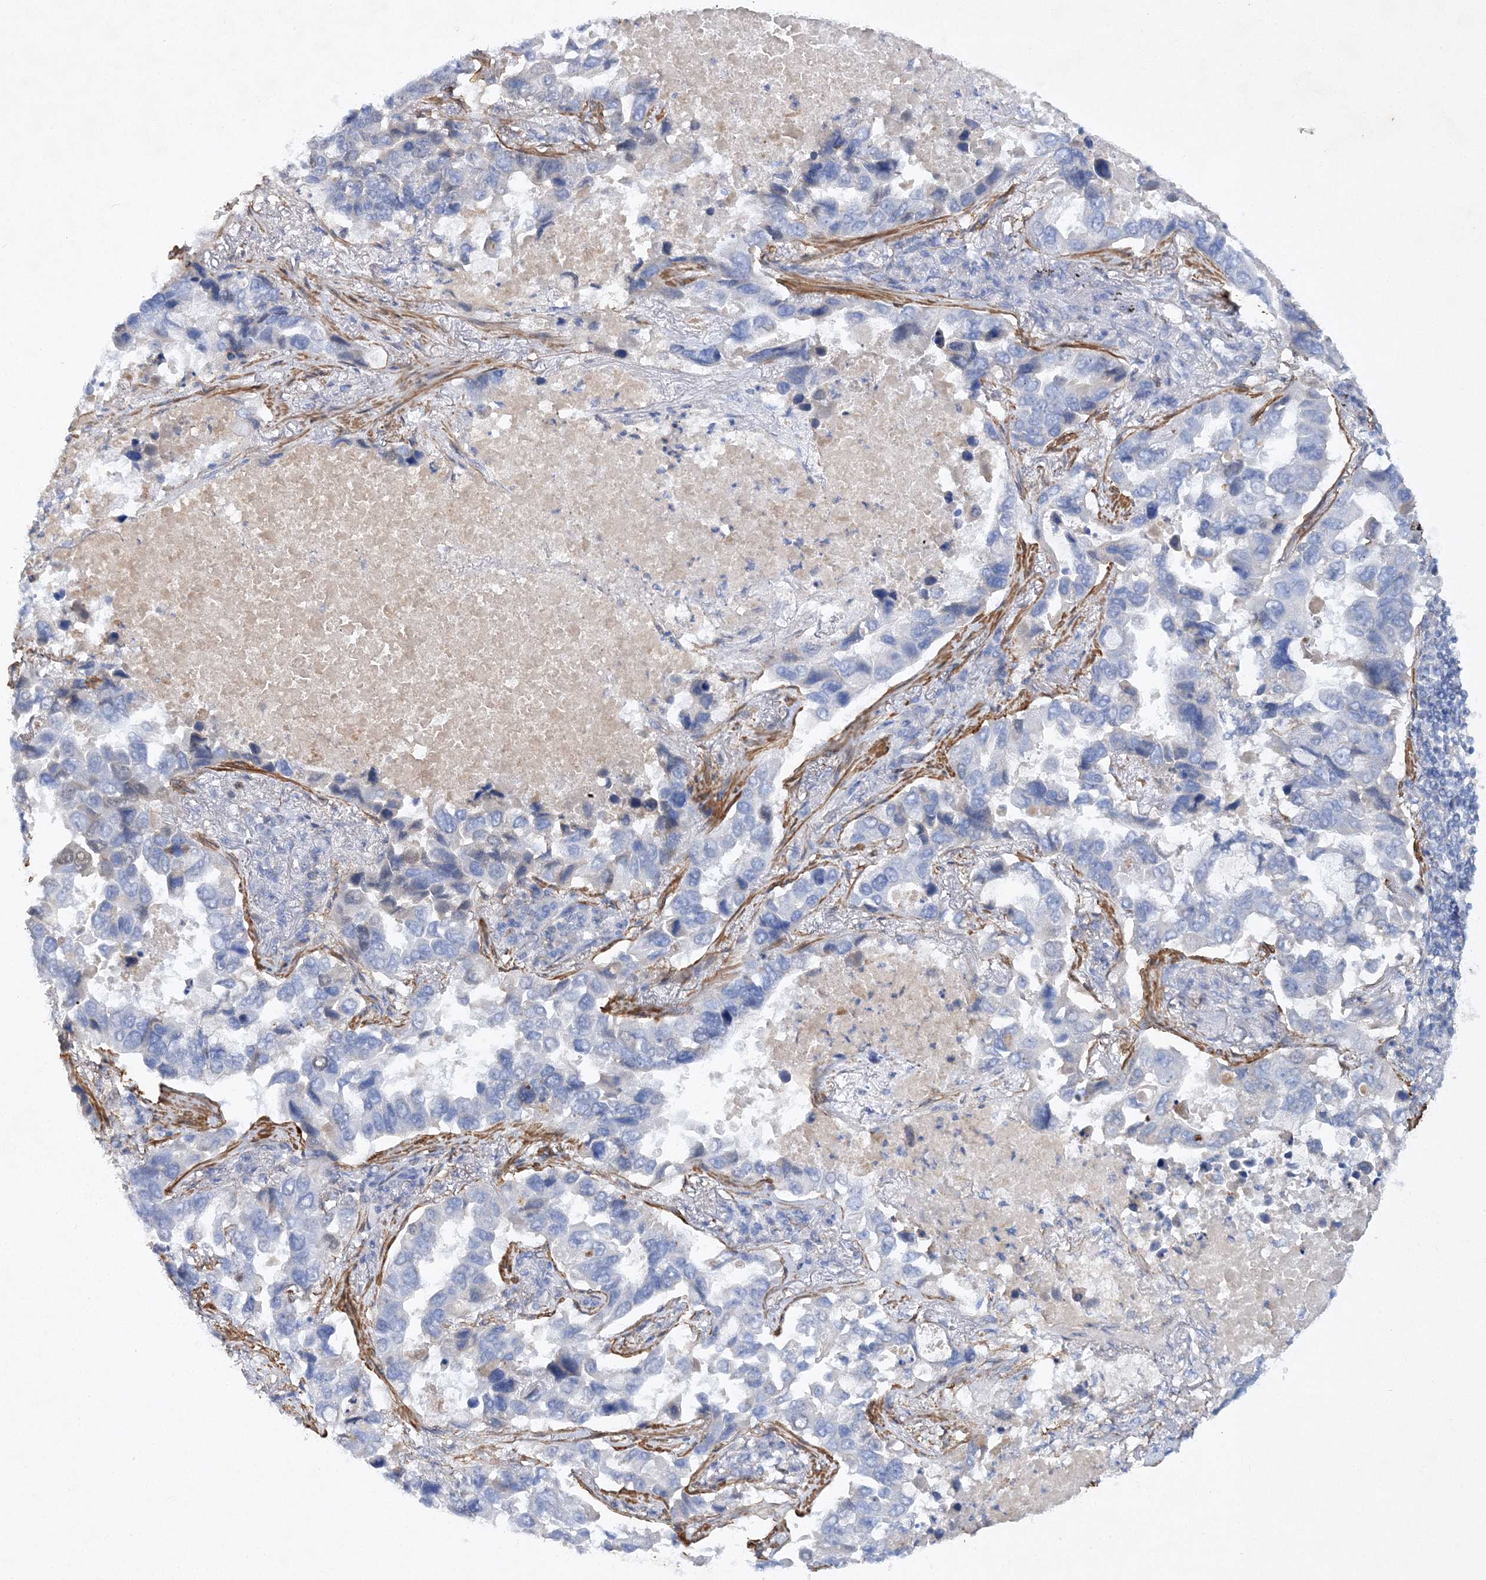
{"staining": {"intensity": "negative", "quantity": "none", "location": "none"}, "tissue": "lung cancer", "cell_type": "Tumor cells", "image_type": "cancer", "snomed": [{"axis": "morphology", "description": "Adenocarcinoma, NOS"}, {"axis": "topography", "description": "Lung"}], "caption": "A micrograph of lung adenocarcinoma stained for a protein demonstrates no brown staining in tumor cells.", "gene": "RTN2", "patient": {"sex": "male", "age": 64}}